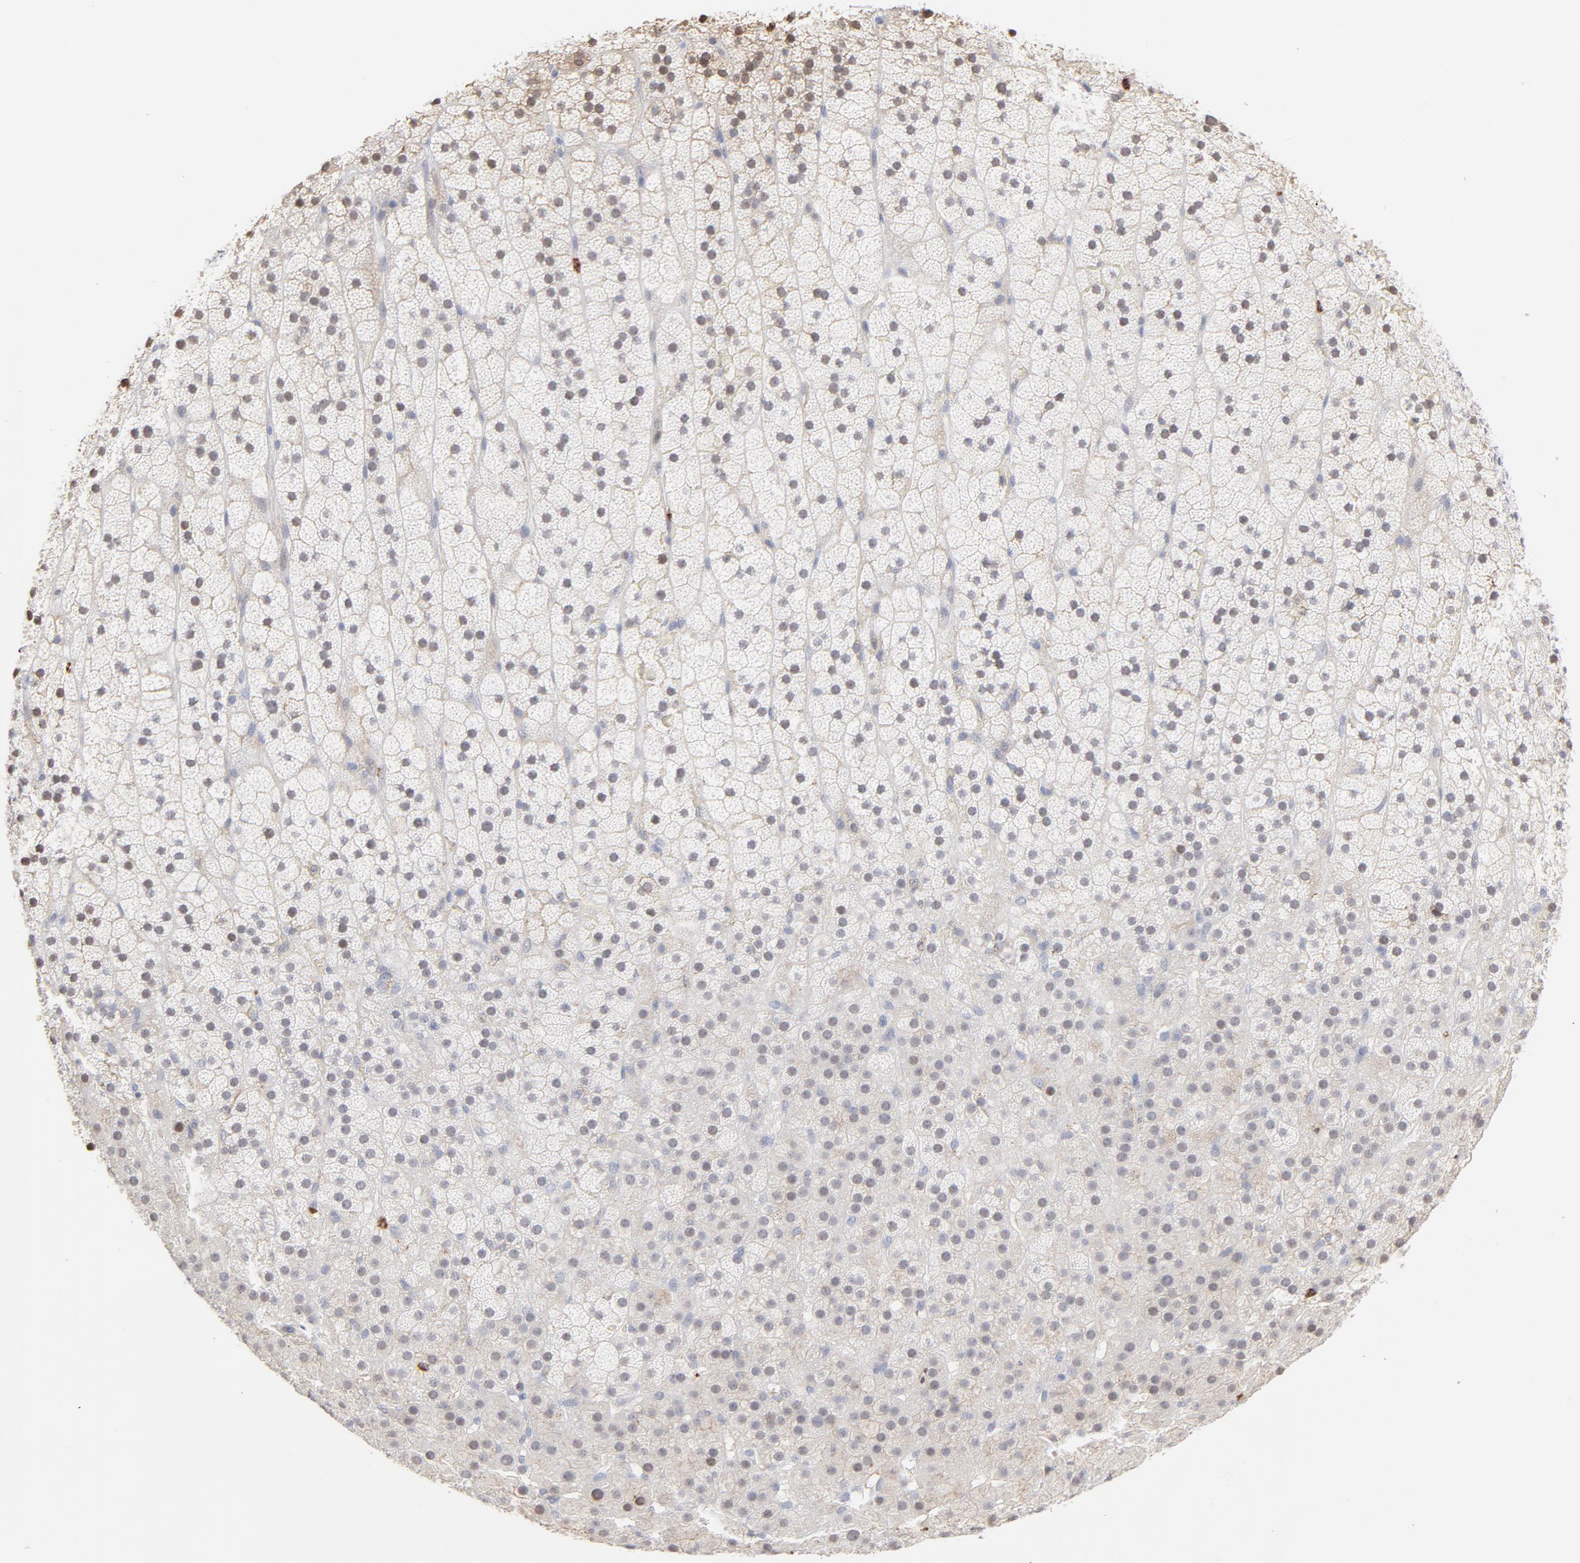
{"staining": {"intensity": "moderate", "quantity": "25%-75%", "location": "cytoplasmic/membranous,nuclear"}, "tissue": "adrenal gland", "cell_type": "Glandular cells", "image_type": "normal", "snomed": [{"axis": "morphology", "description": "Normal tissue, NOS"}, {"axis": "topography", "description": "Adrenal gland"}], "caption": "High-power microscopy captured an IHC image of normal adrenal gland, revealing moderate cytoplasmic/membranous,nuclear positivity in about 25%-75% of glandular cells.", "gene": "PNMA1", "patient": {"sex": "male", "age": 35}}